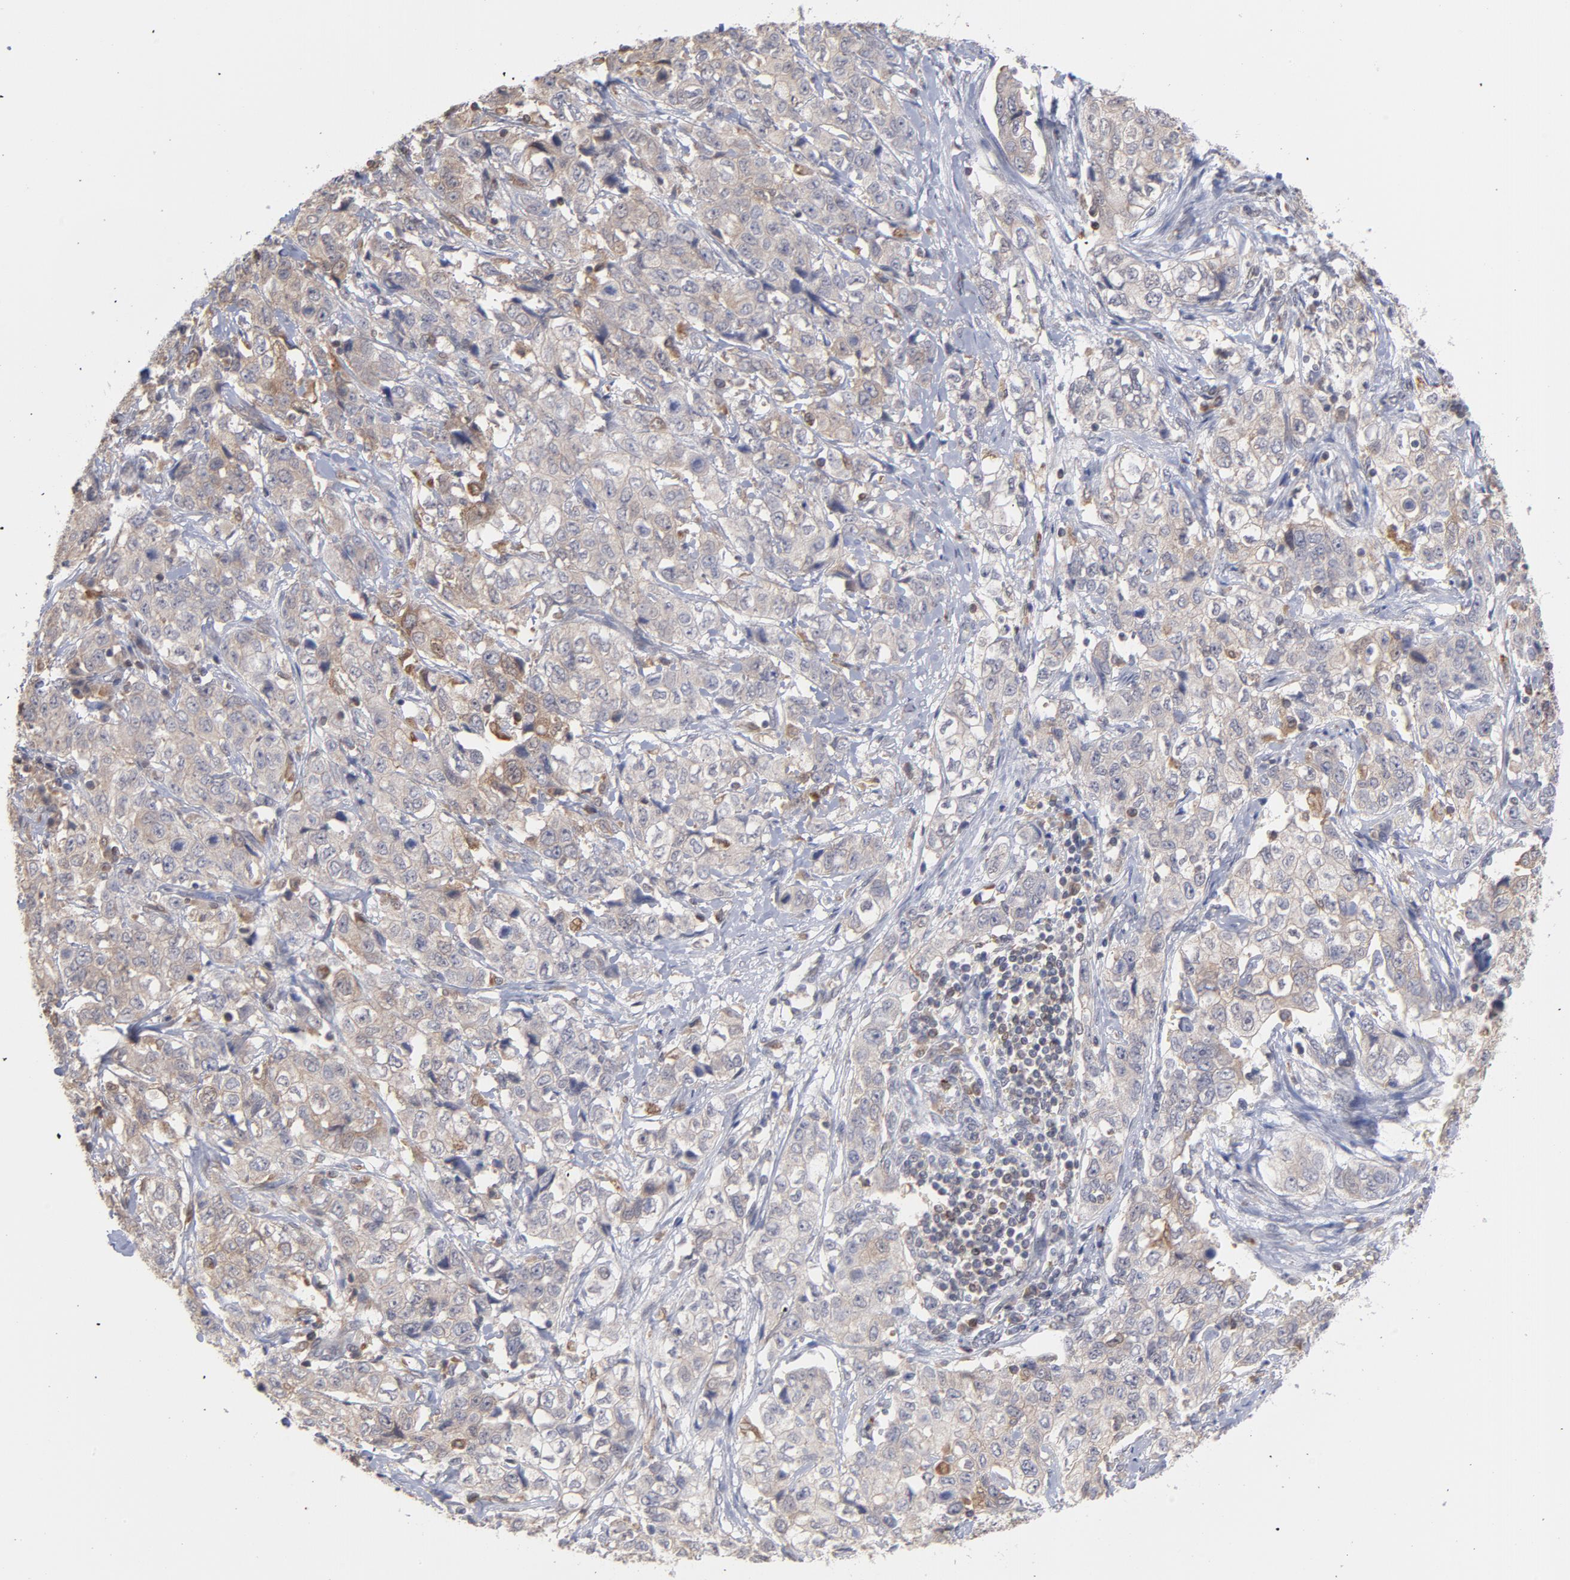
{"staining": {"intensity": "negative", "quantity": "none", "location": "none"}, "tissue": "stomach cancer", "cell_type": "Tumor cells", "image_type": "cancer", "snomed": [{"axis": "morphology", "description": "Adenocarcinoma, NOS"}, {"axis": "topography", "description": "Stomach"}], "caption": "This histopathology image is of stomach cancer (adenocarcinoma) stained with immunohistochemistry to label a protein in brown with the nuclei are counter-stained blue. There is no expression in tumor cells. The staining is performed using DAB (3,3'-diaminobenzidine) brown chromogen with nuclei counter-stained in using hematoxylin.", "gene": "OAS1", "patient": {"sex": "male", "age": 48}}